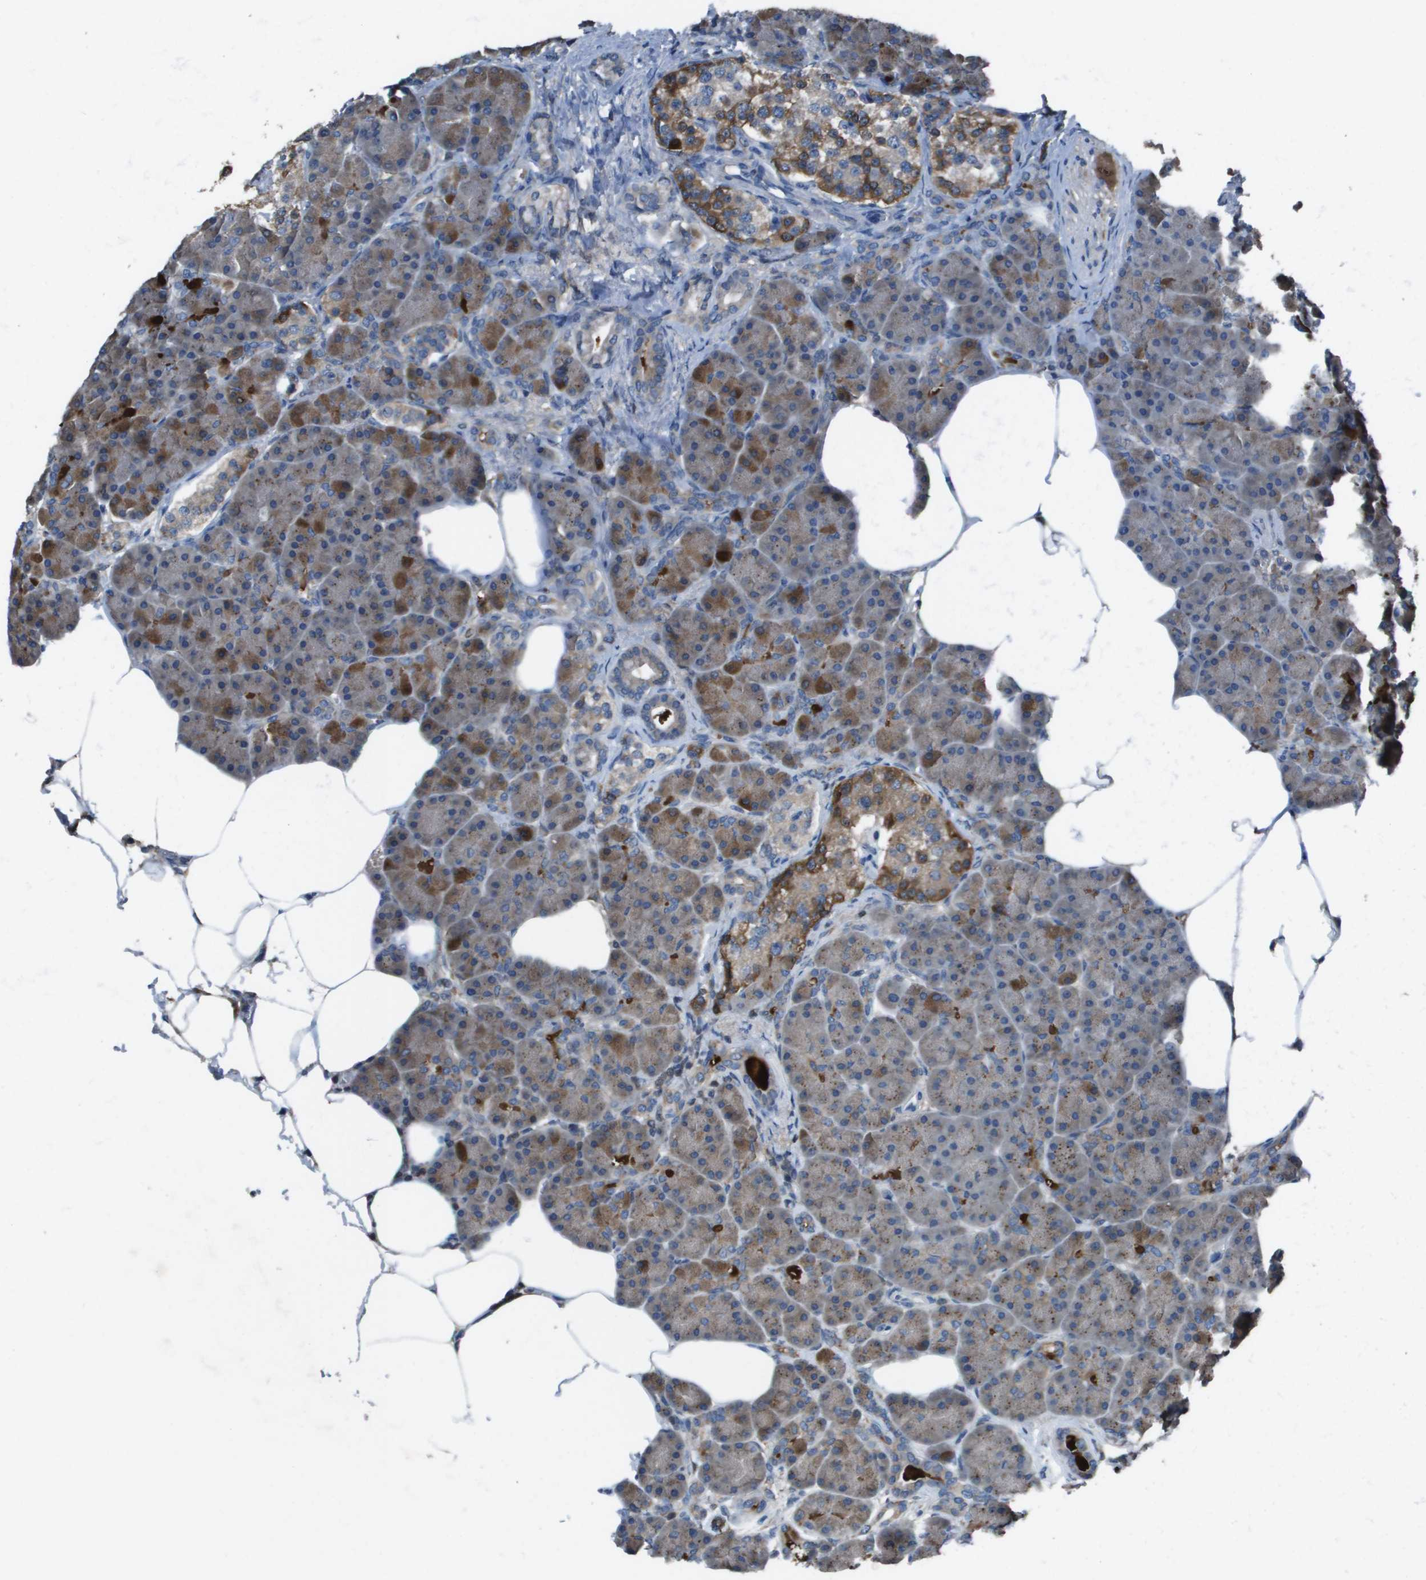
{"staining": {"intensity": "moderate", "quantity": "<25%", "location": "cytoplasmic/membranous"}, "tissue": "pancreas", "cell_type": "Exocrine glandular cells", "image_type": "normal", "snomed": [{"axis": "morphology", "description": "Normal tissue, NOS"}, {"axis": "topography", "description": "Pancreas"}], "caption": "Exocrine glandular cells demonstrate low levels of moderate cytoplasmic/membranous expression in approximately <25% of cells in benign human pancreas. (Stains: DAB (3,3'-diaminobenzidine) in brown, nuclei in blue, Microscopy: brightfield microscopy at high magnification).", "gene": "CAMK4", "patient": {"sex": "female", "age": 70}}